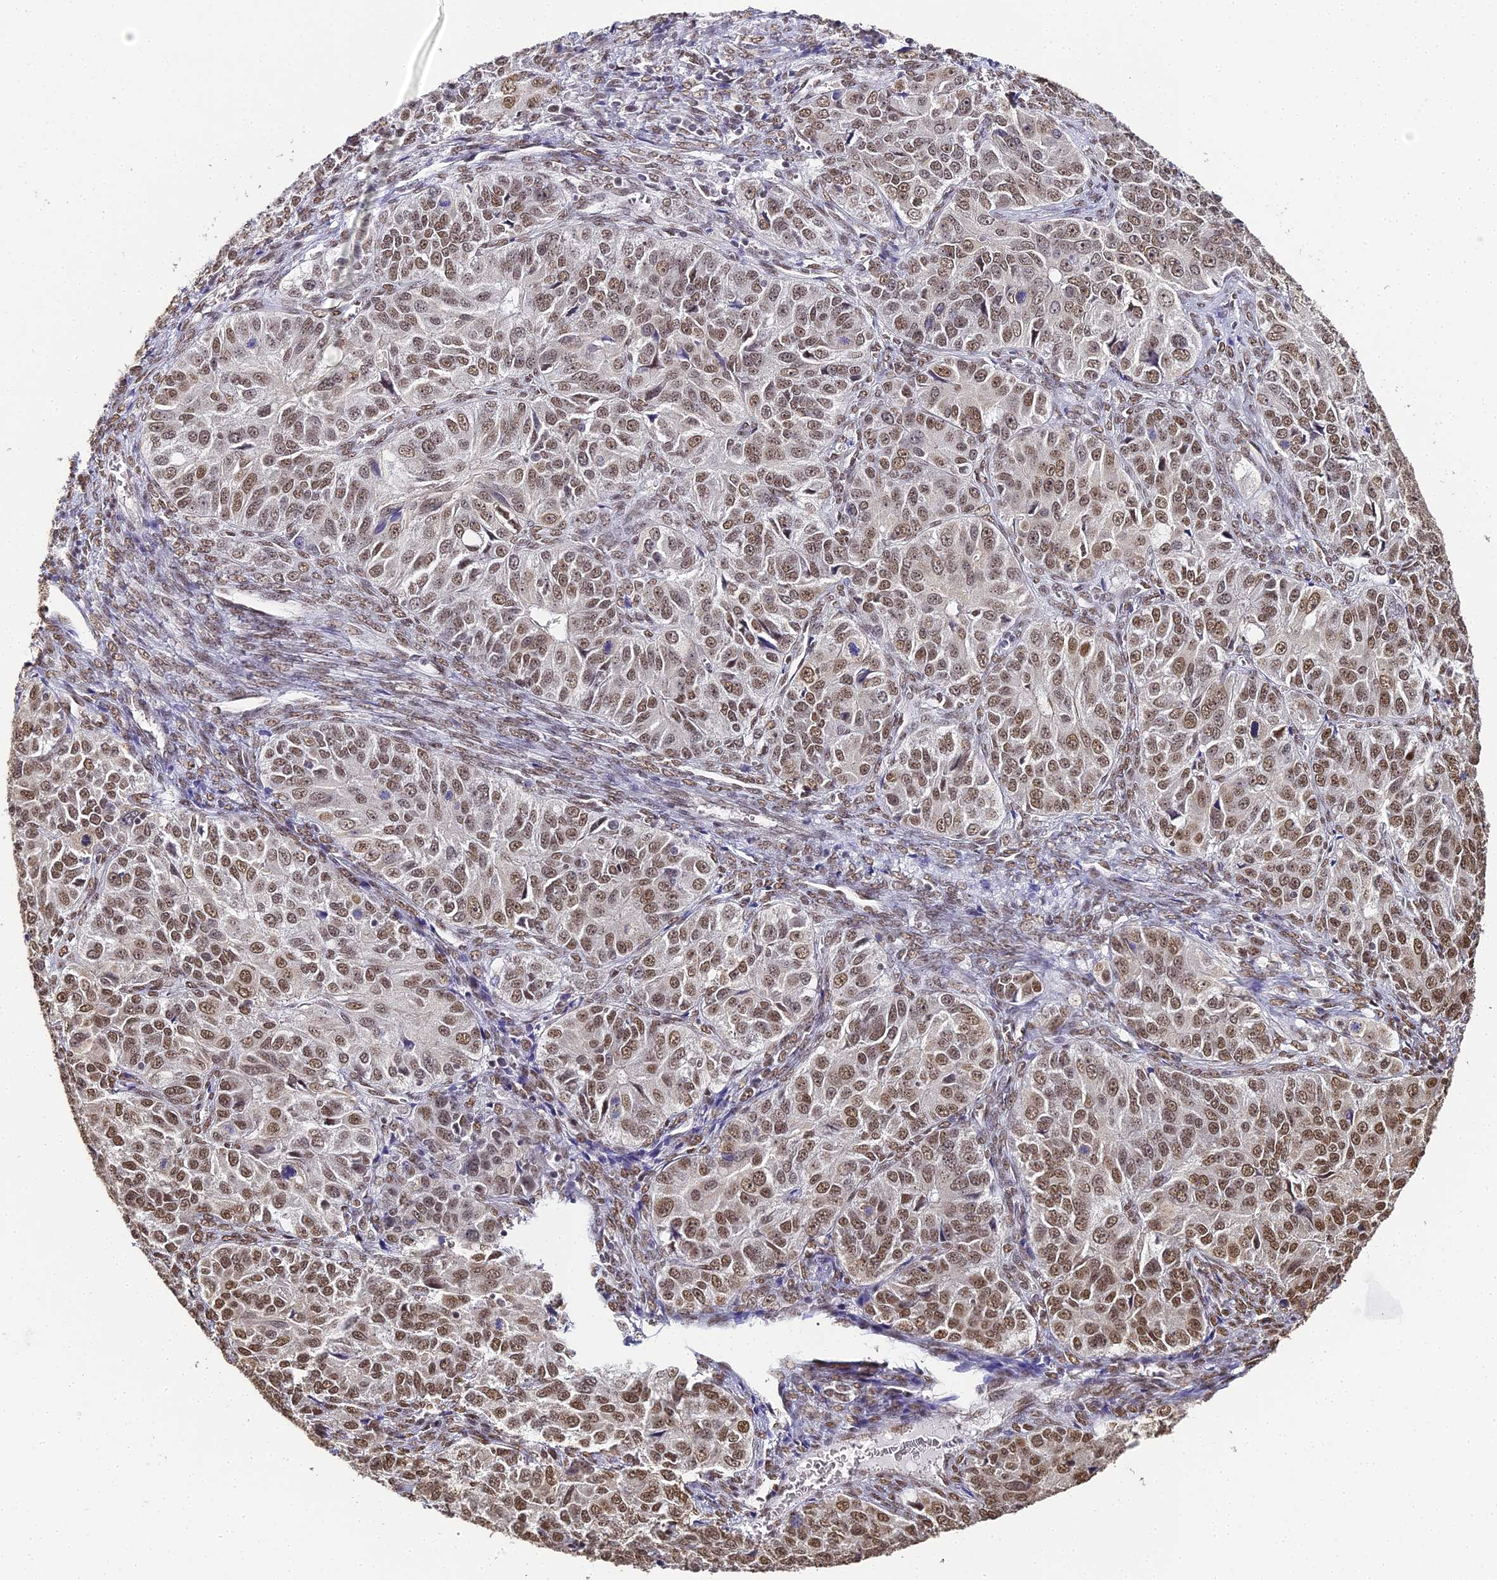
{"staining": {"intensity": "moderate", "quantity": ">75%", "location": "nuclear"}, "tissue": "ovarian cancer", "cell_type": "Tumor cells", "image_type": "cancer", "snomed": [{"axis": "morphology", "description": "Carcinoma, endometroid"}, {"axis": "topography", "description": "Ovary"}], "caption": "Protein staining of endometroid carcinoma (ovarian) tissue exhibits moderate nuclear expression in approximately >75% of tumor cells.", "gene": "HNRNPA1", "patient": {"sex": "female", "age": 51}}